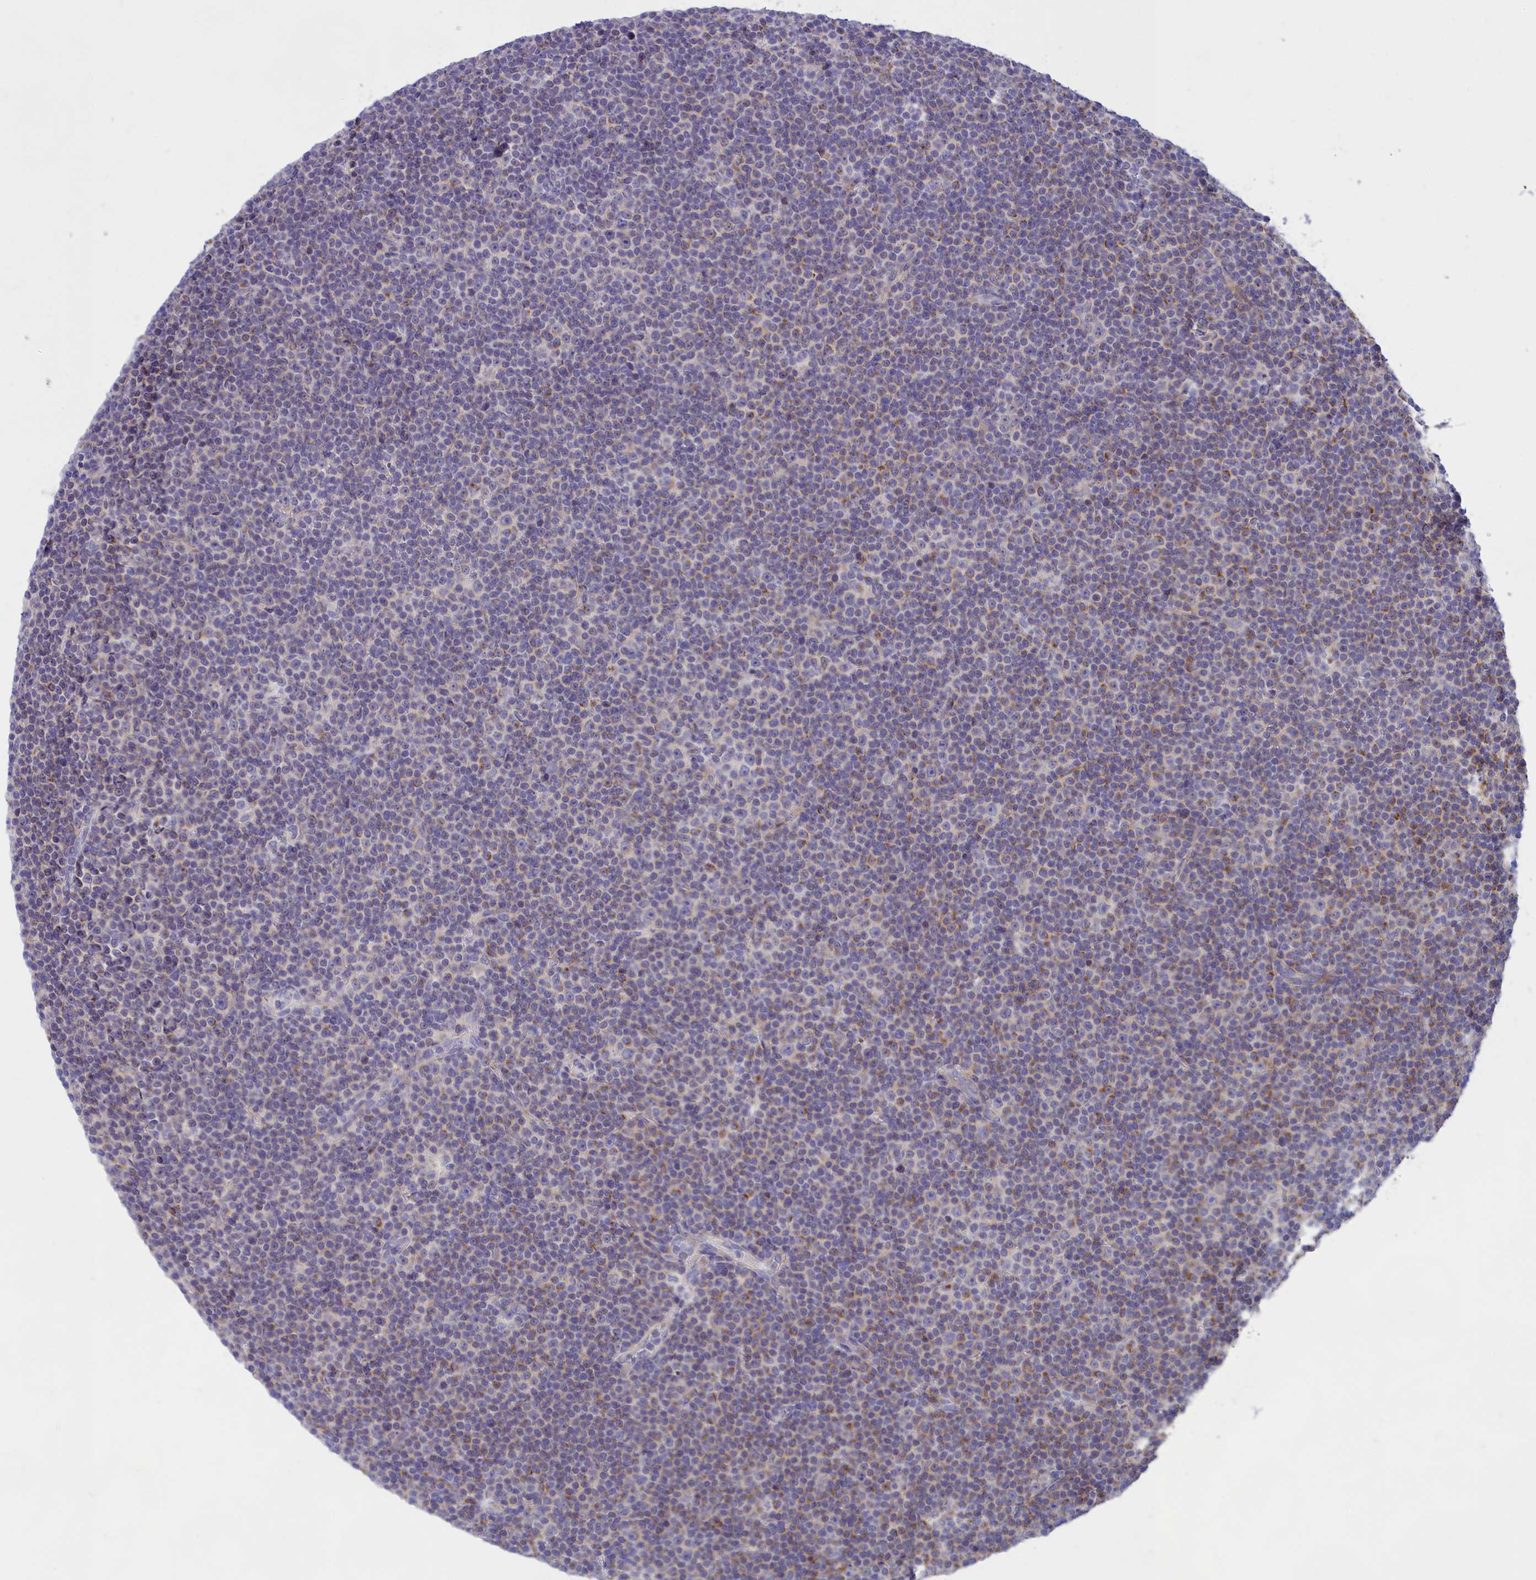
{"staining": {"intensity": "weak", "quantity": "25%-75%", "location": "cytoplasmic/membranous"}, "tissue": "lymphoma", "cell_type": "Tumor cells", "image_type": "cancer", "snomed": [{"axis": "morphology", "description": "Malignant lymphoma, non-Hodgkin's type, Low grade"}, {"axis": "topography", "description": "Lymph node"}], "caption": "Brown immunohistochemical staining in human low-grade malignant lymphoma, non-Hodgkin's type displays weak cytoplasmic/membranous positivity in approximately 25%-75% of tumor cells. The staining was performed using DAB (3,3'-diaminobenzidine), with brown indicating positive protein expression. Nuclei are stained blue with hematoxylin.", "gene": "TMEM30B", "patient": {"sex": "female", "age": 67}}